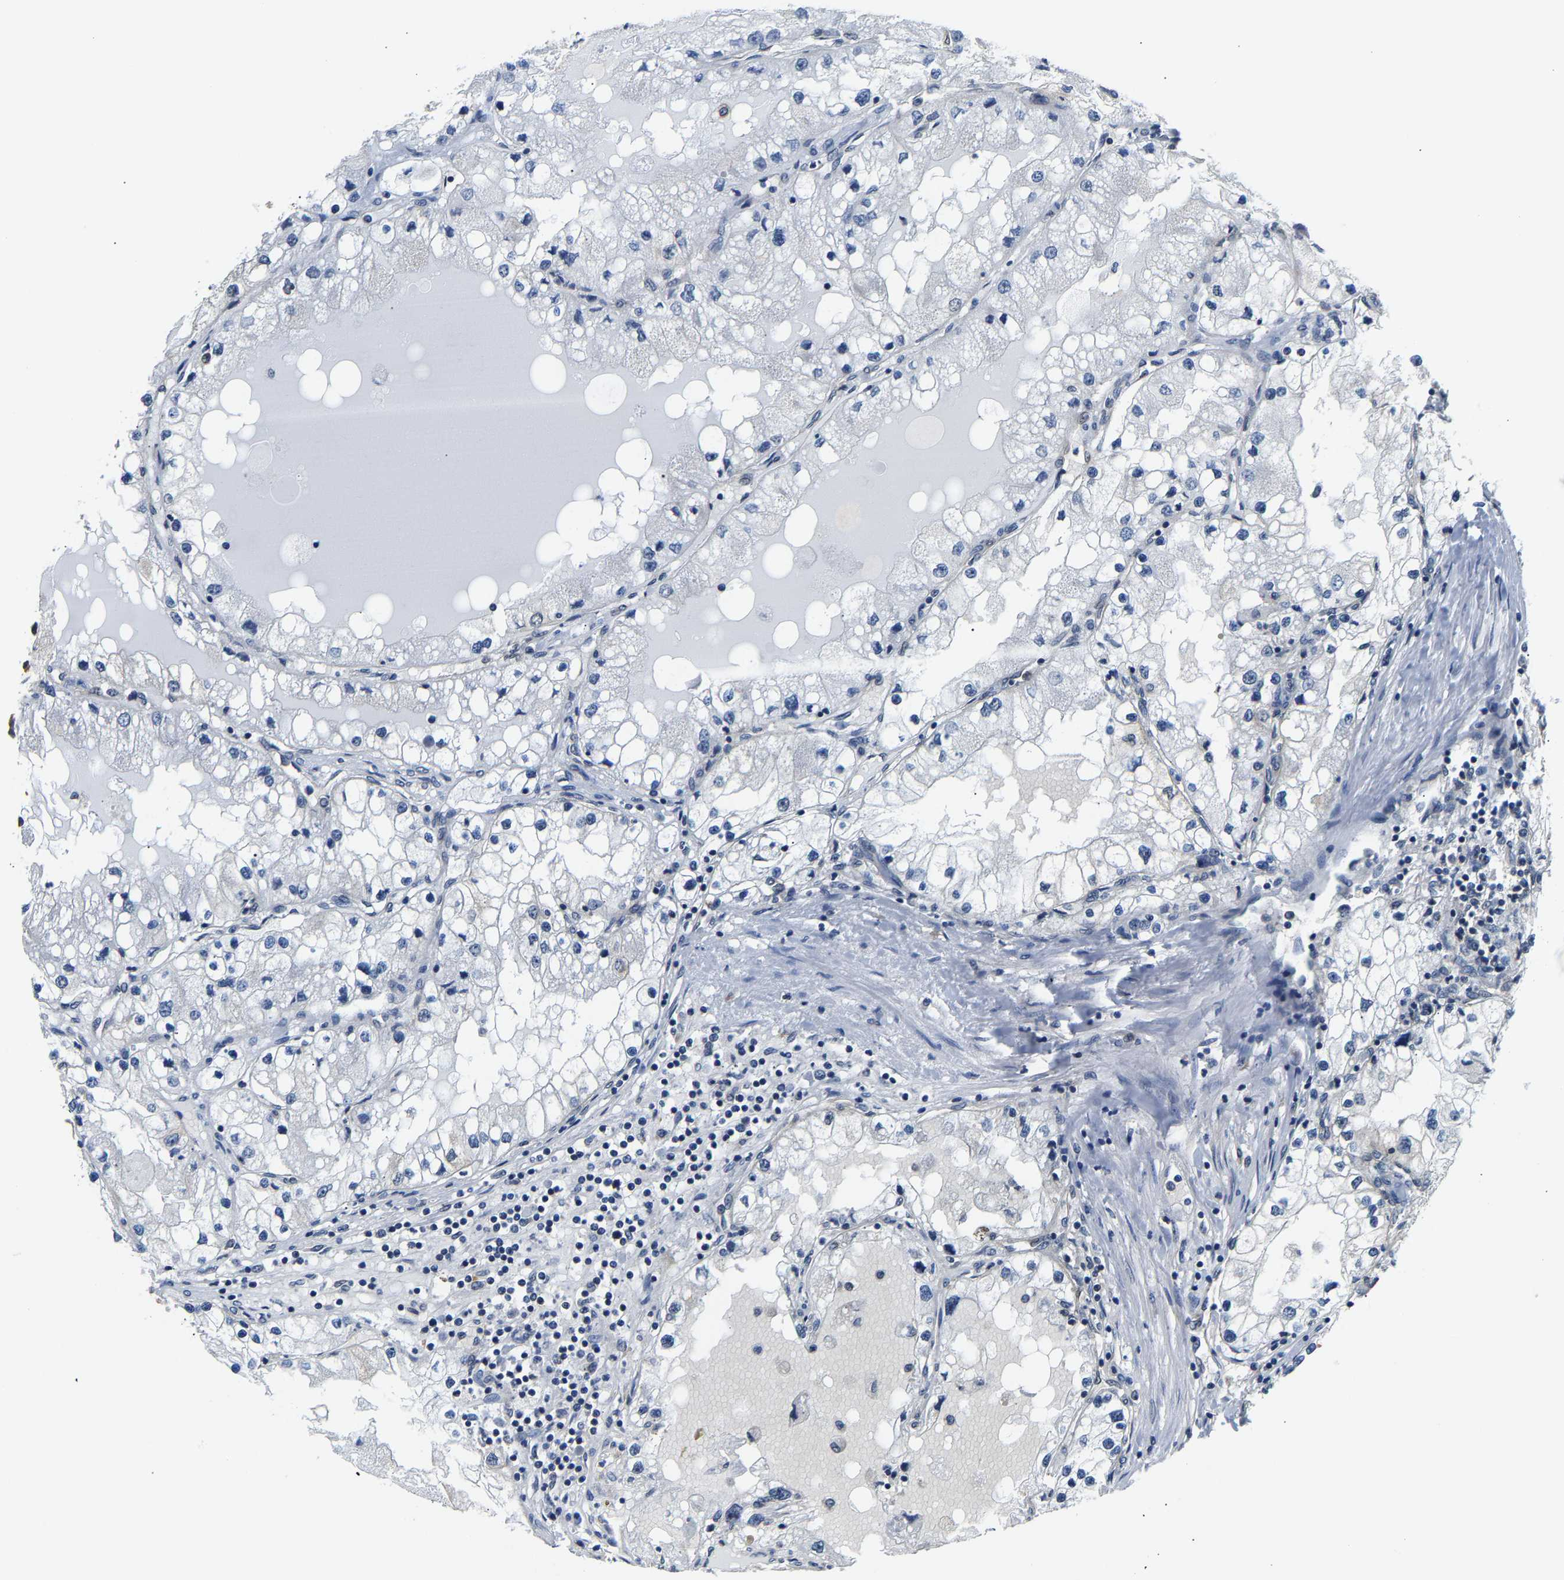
{"staining": {"intensity": "negative", "quantity": "none", "location": "none"}, "tissue": "renal cancer", "cell_type": "Tumor cells", "image_type": "cancer", "snomed": [{"axis": "morphology", "description": "Adenocarcinoma, NOS"}, {"axis": "topography", "description": "Kidney"}], "caption": "DAB (3,3'-diaminobenzidine) immunohistochemical staining of human renal cancer reveals no significant positivity in tumor cells. (Immunohistochemistry (ihc), brightfield microscopy, high magnification).", "gene": "ARHGEF12", "patient": {"sex": "male", "age": 68}}